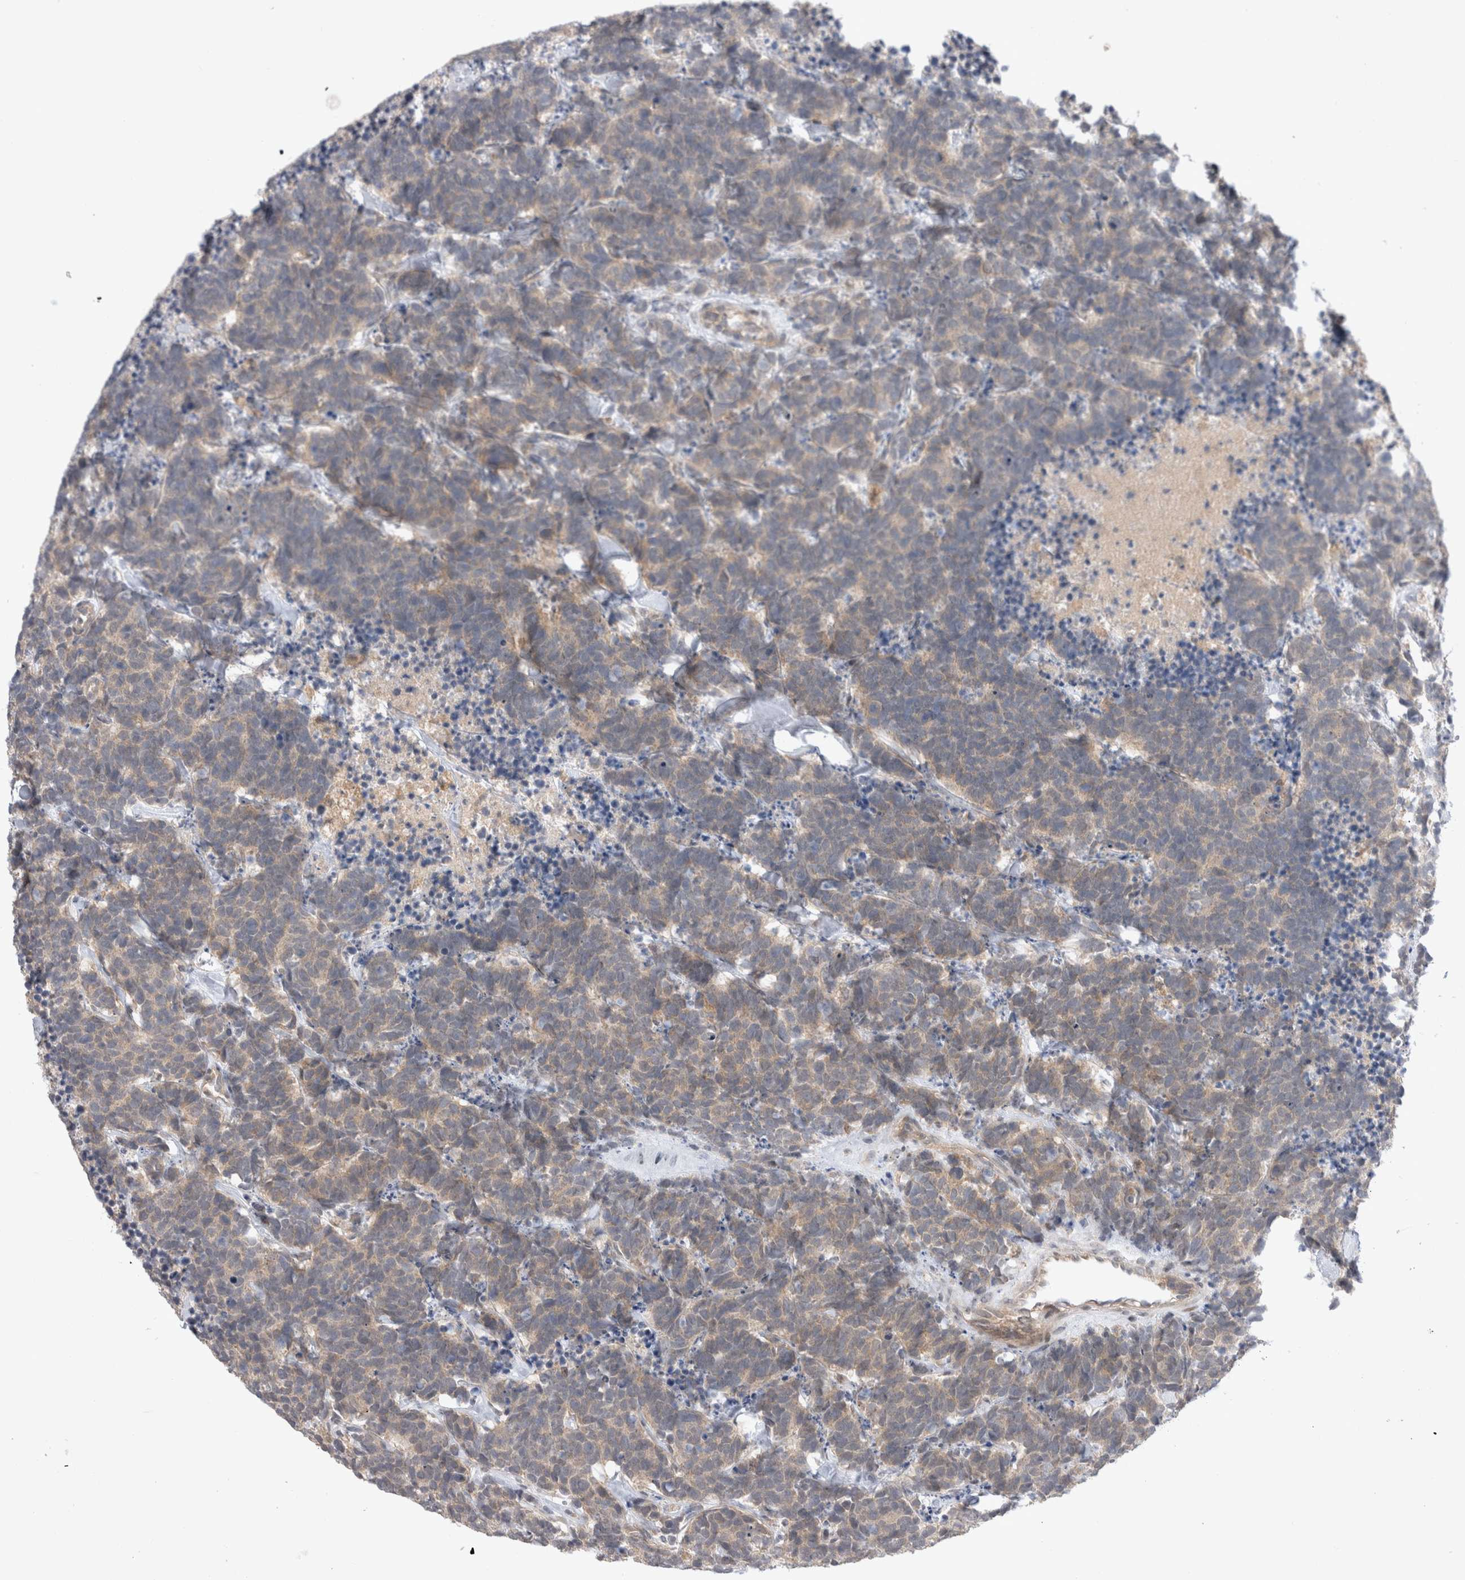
{"staining": {"intensity": "weak", "quantity": "<25%", "location": "cytoplasmic/membranous"}, "tissue": "carcinoid", "cell_type": "Tumor cells", "image_type": "cancer", "snomed": [{"axis": "morphology", "description": "Carcinoma, NOS"}, {"axis": "morphology", "description": "Carcinoid, malignant, NOS"}, {"axis": "topography", "description": "Urinary bladder"}], "caption": "High magnification brightfield microscopy of carcinoid (malignant) stained with DAB (3,3'-diaminobenzidine) (brown) and counterstained with hematoxylin (blue): tumor cells show no significant positivity.", "gene": "PLEKHM1", "patient": {"sex": "male", "age": 57}}